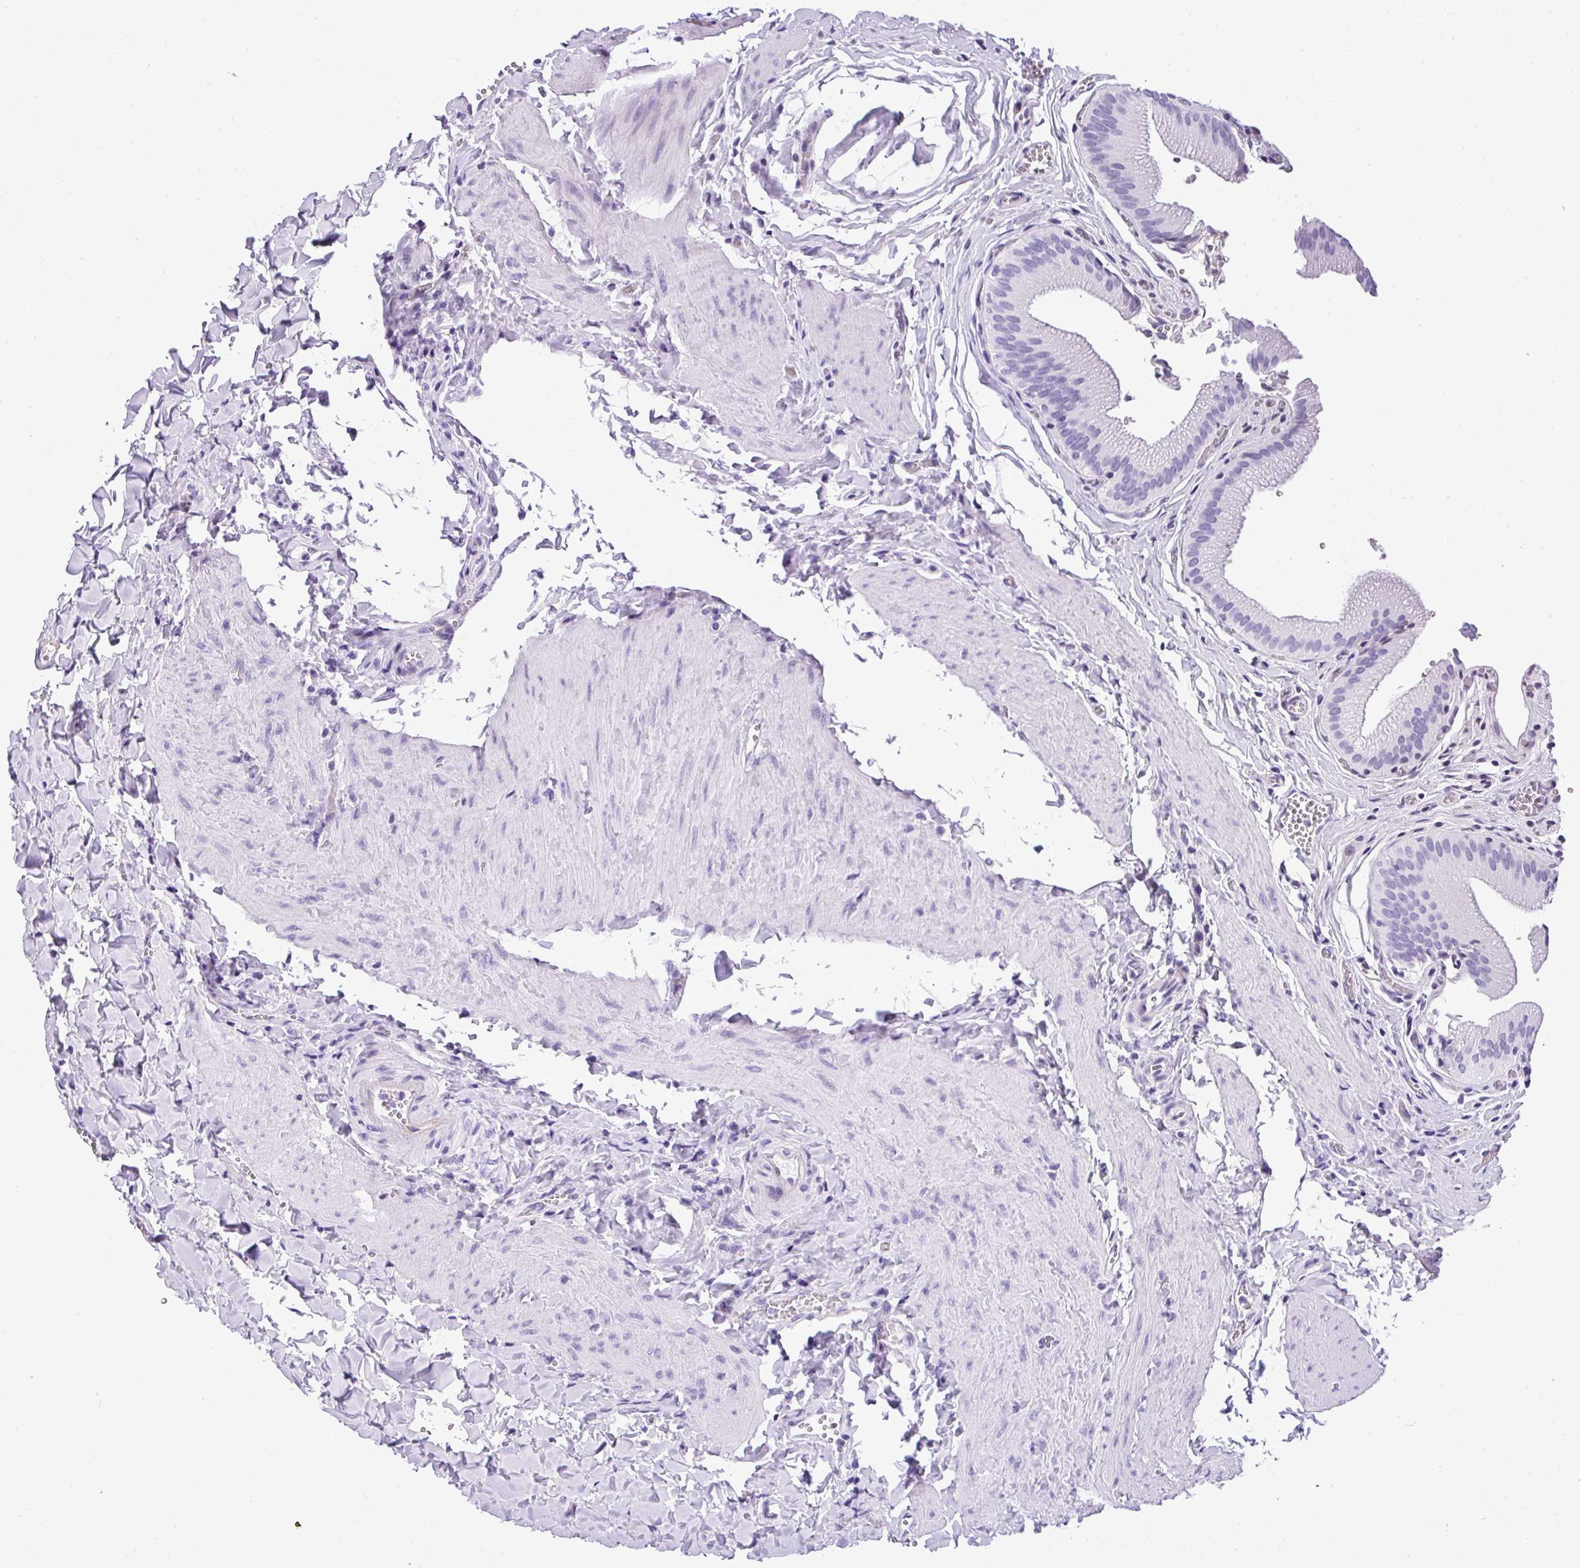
{"staining": {"intensity": "negative", "quantity": "none", "location": "none"}, "tissue": "gallbladder", "cell_type": "Glandular cells", "image_type": "normal", "snomed": [{"axis": "morphology", "description": "Normal tissue, NOS"}, {"axis": "topography", "description": "Gallbladder"}, {"axis": "topography", "description": "Peripheral nerve tissue"}], "caption": "Image shows no protein positivity in glandular cells of unremarkable gallbladder. (Brightfield microscopy of DAB (3,3'-diaminobenzidine) immunohistochemistry (IHC) at high magnification).", "gene": "MUC21", "patient": {"sex": "male", "age": 17}}